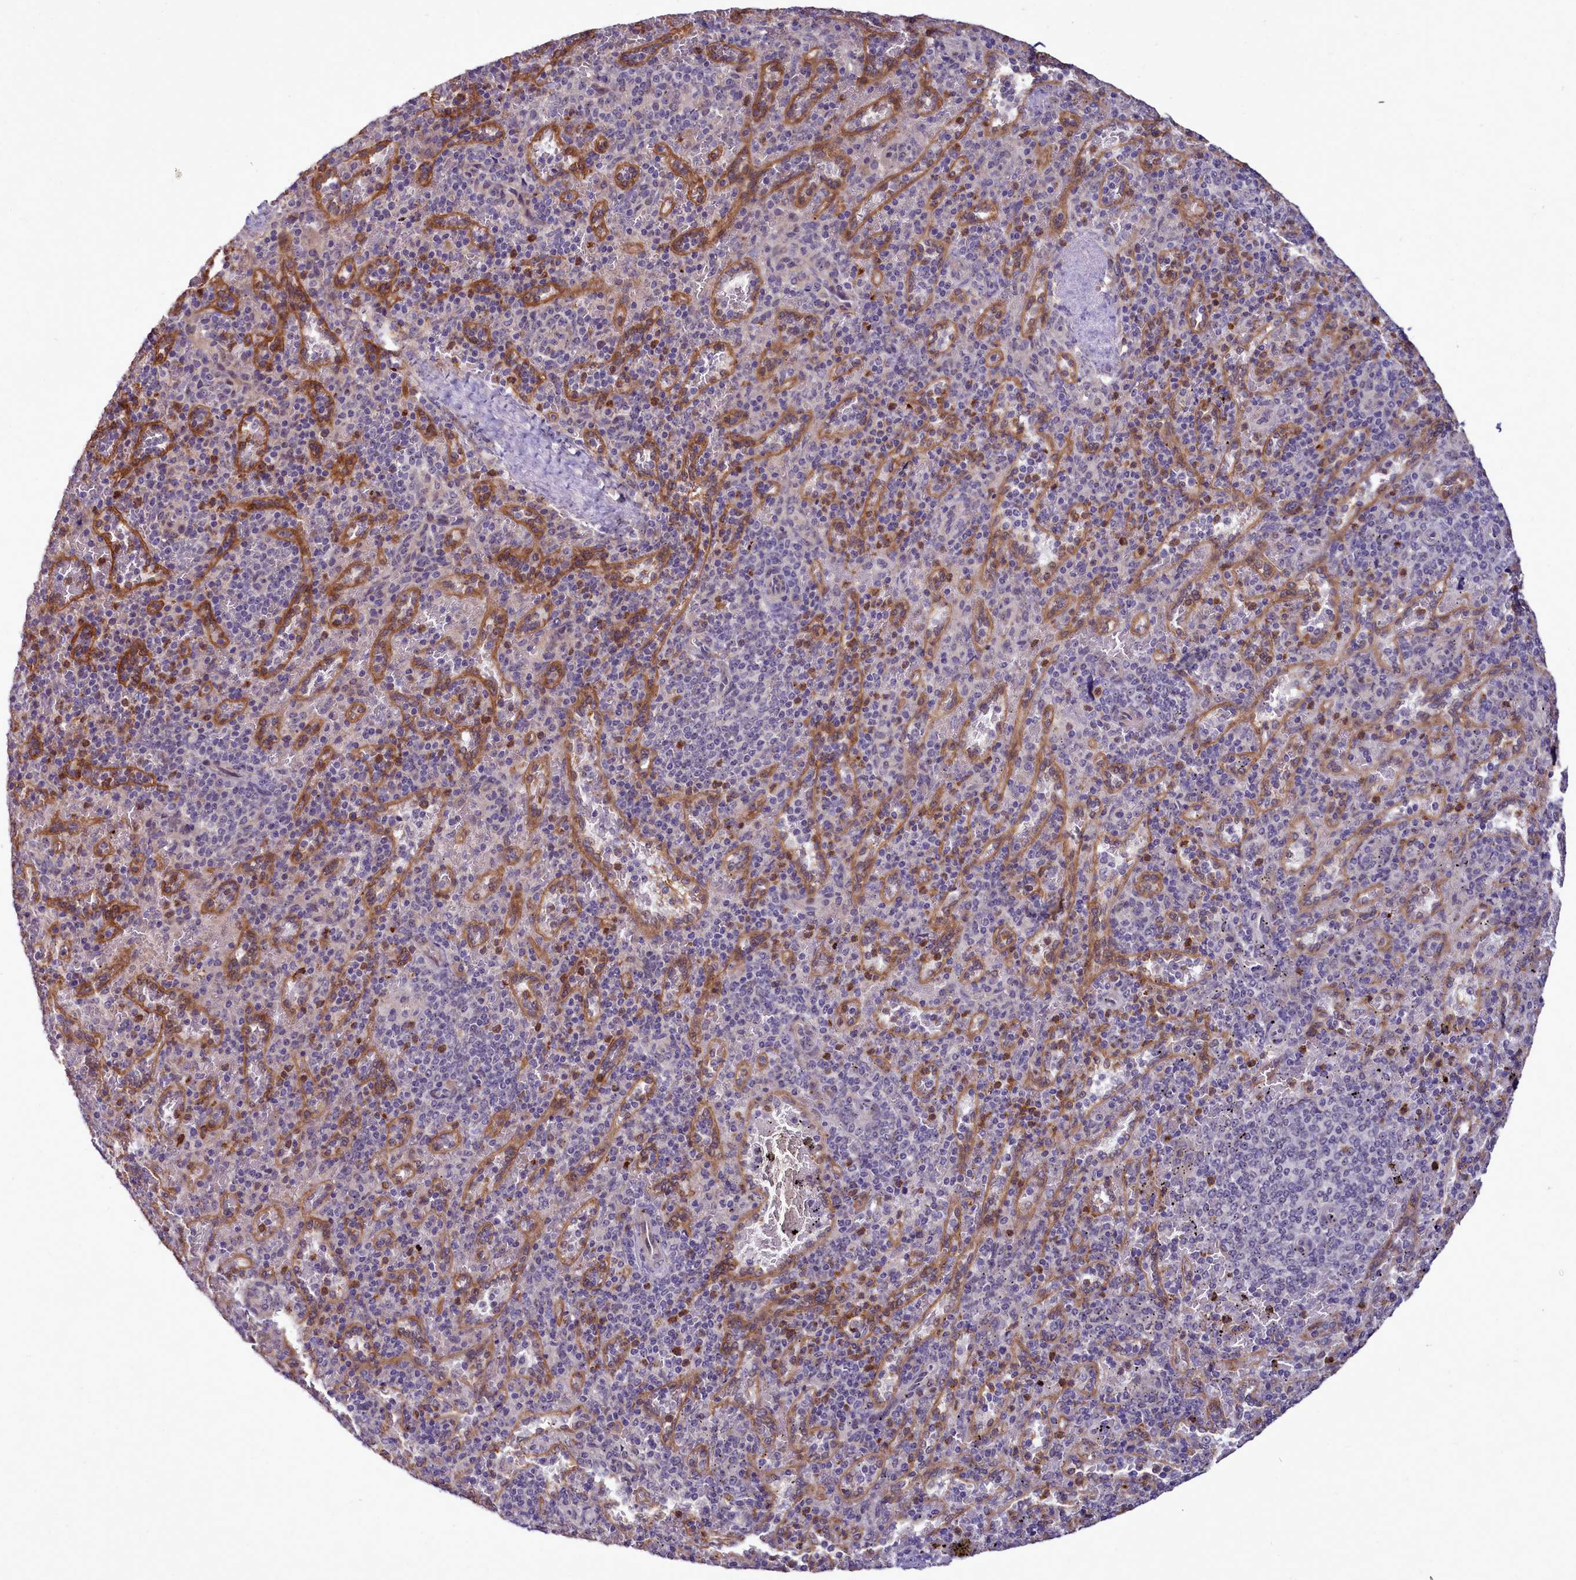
{"staining": {"intensity": "negative", "quantity": "none", "location": "none"}, "tissue": "spleen", "cell_type": "Cells in red pulp", "image_type": "normal", "snomed": [{"axis": "morphology", "description": "Normal tissue, NOS"}, {"axis": "topography", "description": "Spleen"}], "caption": "IHC histopathology image of normal spleen: human spleen stained with DAB (3,3'-diaminobenzidine) shows no significant protein staining in cells in red pulp.", "gene": "BCAR1", "patient": {"sex": "male", "age": 82}}